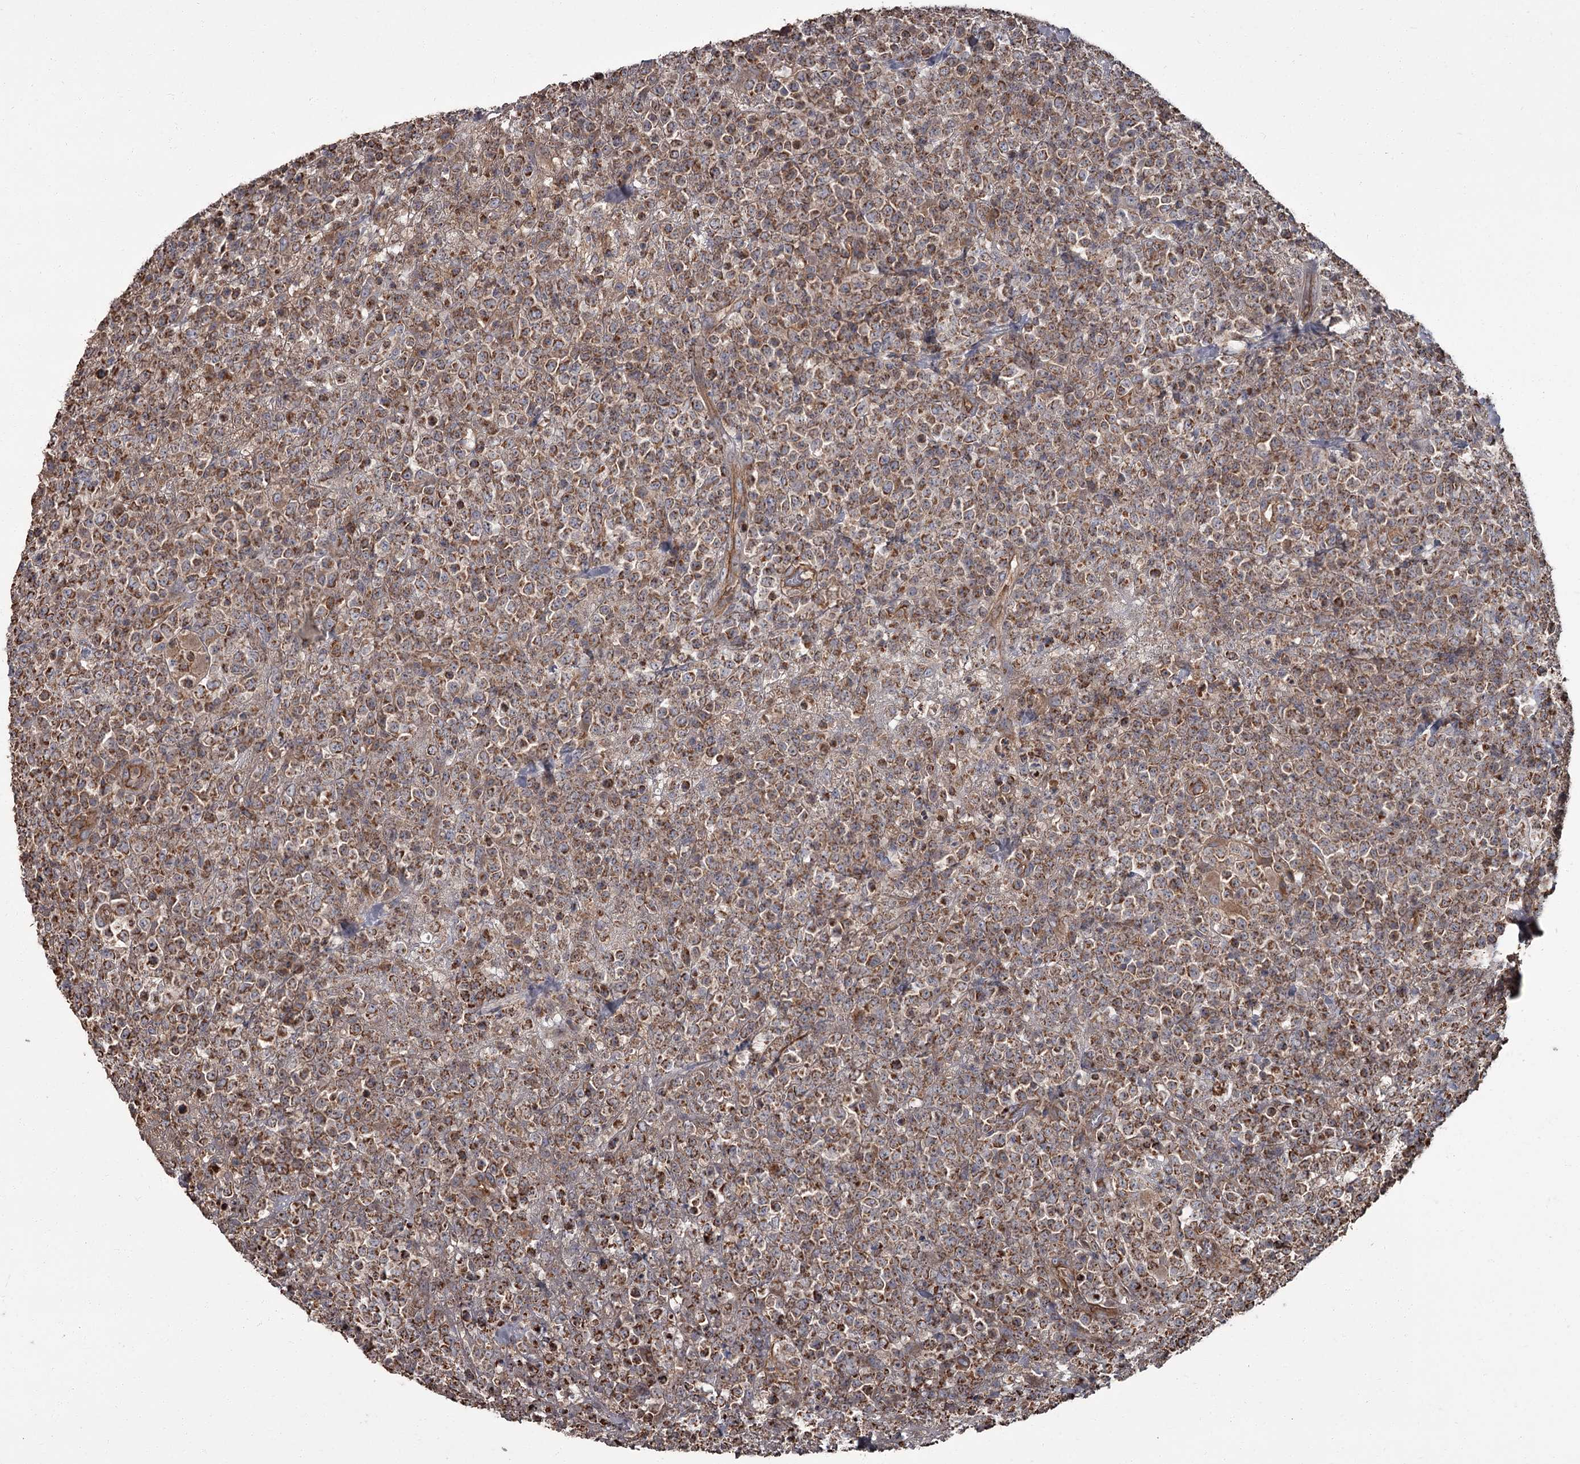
{"staining": {"intensity": "strong", "quantity": ">75%", "location": "cytoplasmic/membranous"}, "tissue": "lymphoma", "cell_type": "Tumor cells", "image_type": "cancer", "snomed": [{"axis": "morphology", "description": "Malignant lymphoma, non-Hodgkin's type, High grade"}, {"axis": "topography", "description": "Colon"}], "caption": "Lymphoma stained for a protein displays strong cytoplasmic/membranous positivity in tumor cells.", "gene": "THAP9", "patient": {"sex": "female", "age": 53}}